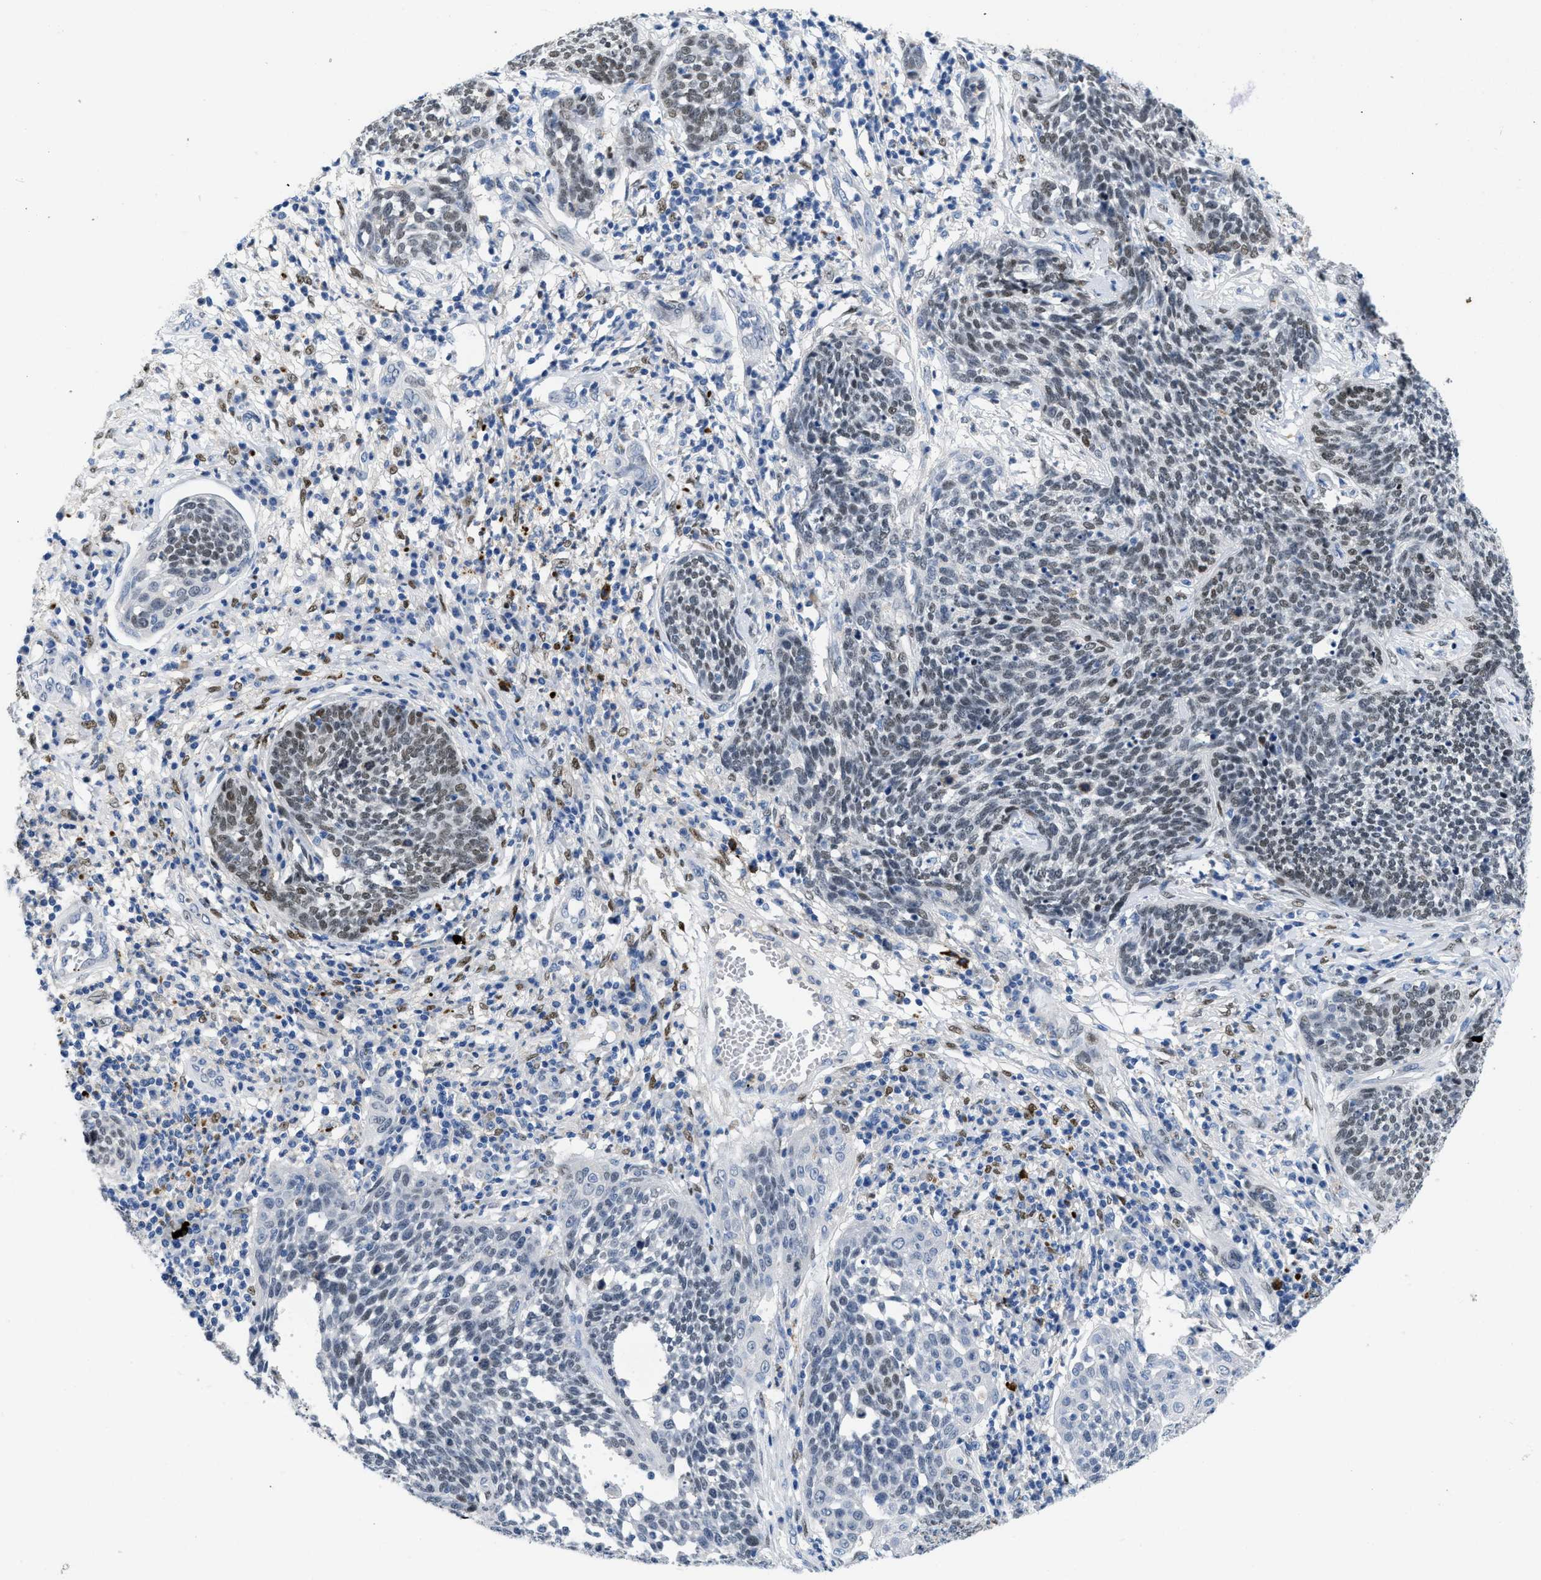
{"staining": {"intensity": "weak", "quantity": ">75%", "location": "nuclear"}, "tissue": "cervical cancer", "cell_type": "Tumor cells", "image_type": "cancer", "snomed": [{"axis": "morphology", "description": "Squamous cell carcinoma, NOS"}, {"axis": "topography", "description": "Cervix"}], "caption": "Protein expression analysis of cervical cancer (squamous cell carcinoma) demonstrates weak nuclear expression in about >75% of tumor cells. (Brightfield microscopy of DAB IHC at high magnification).", "gene": "NFIX", "patient": {"sex": "female", "age": 34}}